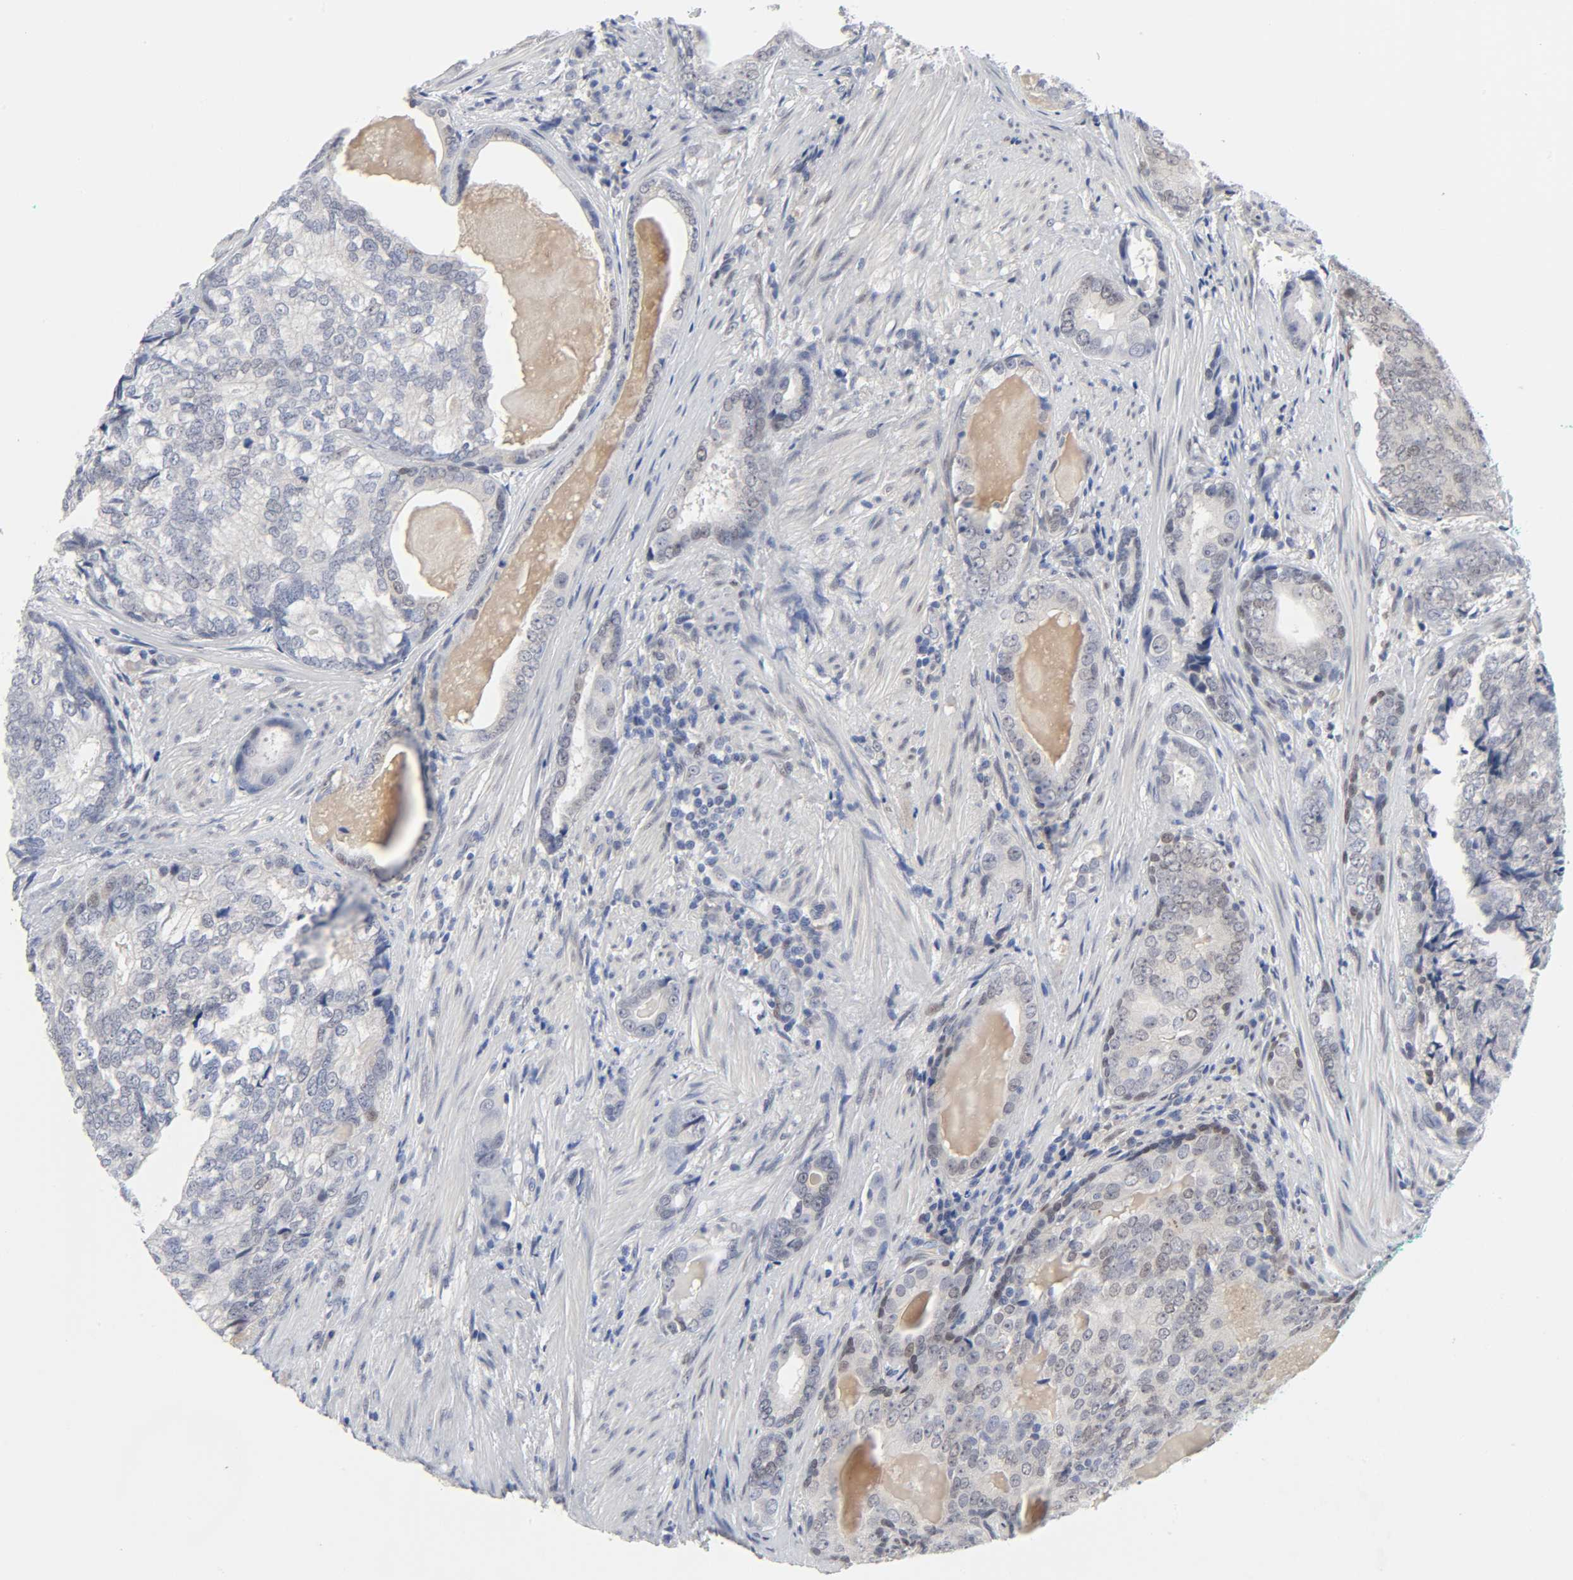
{"staining": {"intensity": "negative", "quantity": "none", "location": "none"}, "tissue": "prostate cancer", "cell_type": "Tumor cells", "image_type": "cancer", "snomed": [{"axis": "morphology", "description": "Adenocarcinoma, High grade"}, {"axis": "topography", "description": "Prostate"}], "caption": "Micrograph shows no protein positivity in tumor cells of prostate cancer tissue.", "gene": "SALL2", "patient": {"sex": "male", "age": 66}}